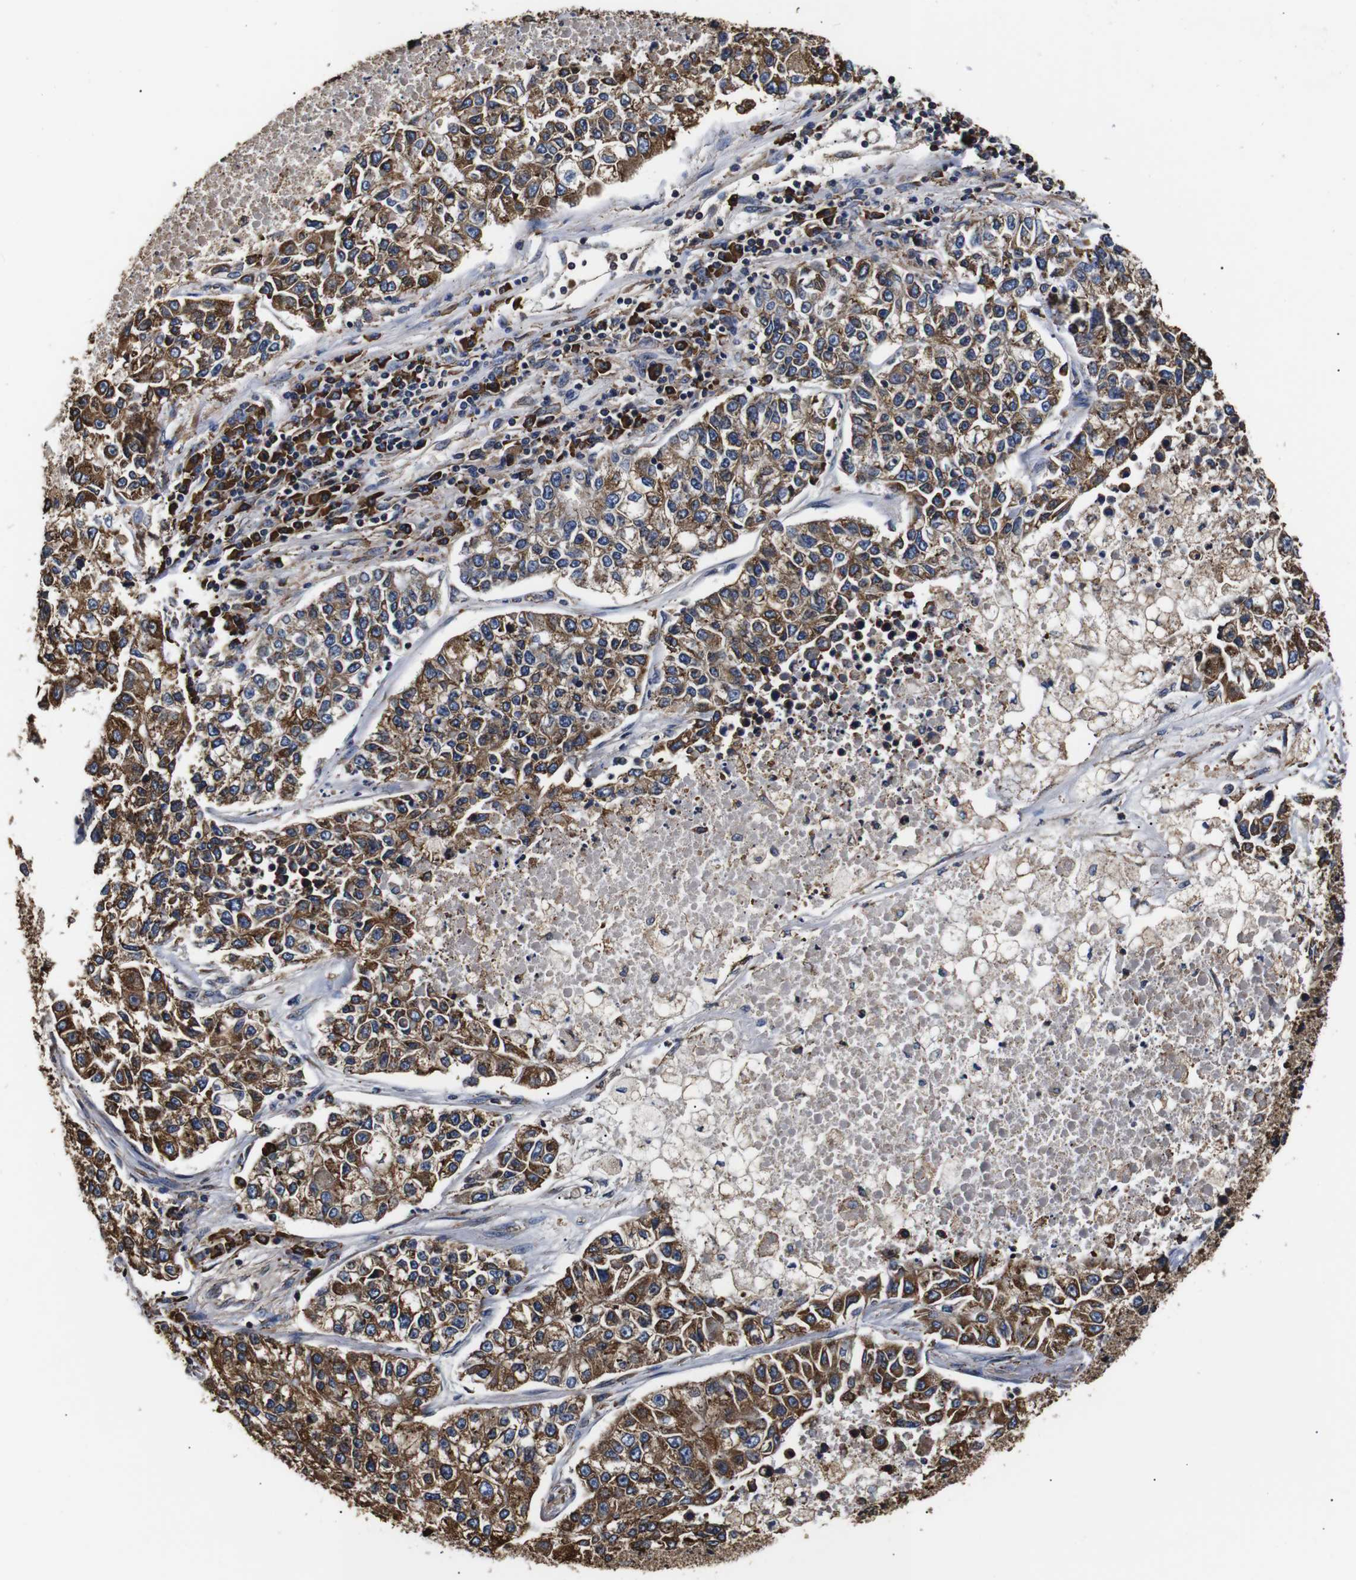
{"staining": {"intensity": "moderate", "quantity": ">75%", "location": "cytoplasmic/membranous"}, "tissue": "lung cancer", "cell_type": "Tumor cells", "image_type": "cancer", "snomed": [{"axis": "morphology", "description": "Adenocarcinoma, NOS"}, {"axis": "topography", "description": "Lung"}], "caption": "Immunohistochemical staining of lung cancer reveals medium levels of moderate cytoplasmic/membranous staining in about >75% of tumor cells.", "gene": "HHIP", "patient": {"sex": "male", "age": 49}}